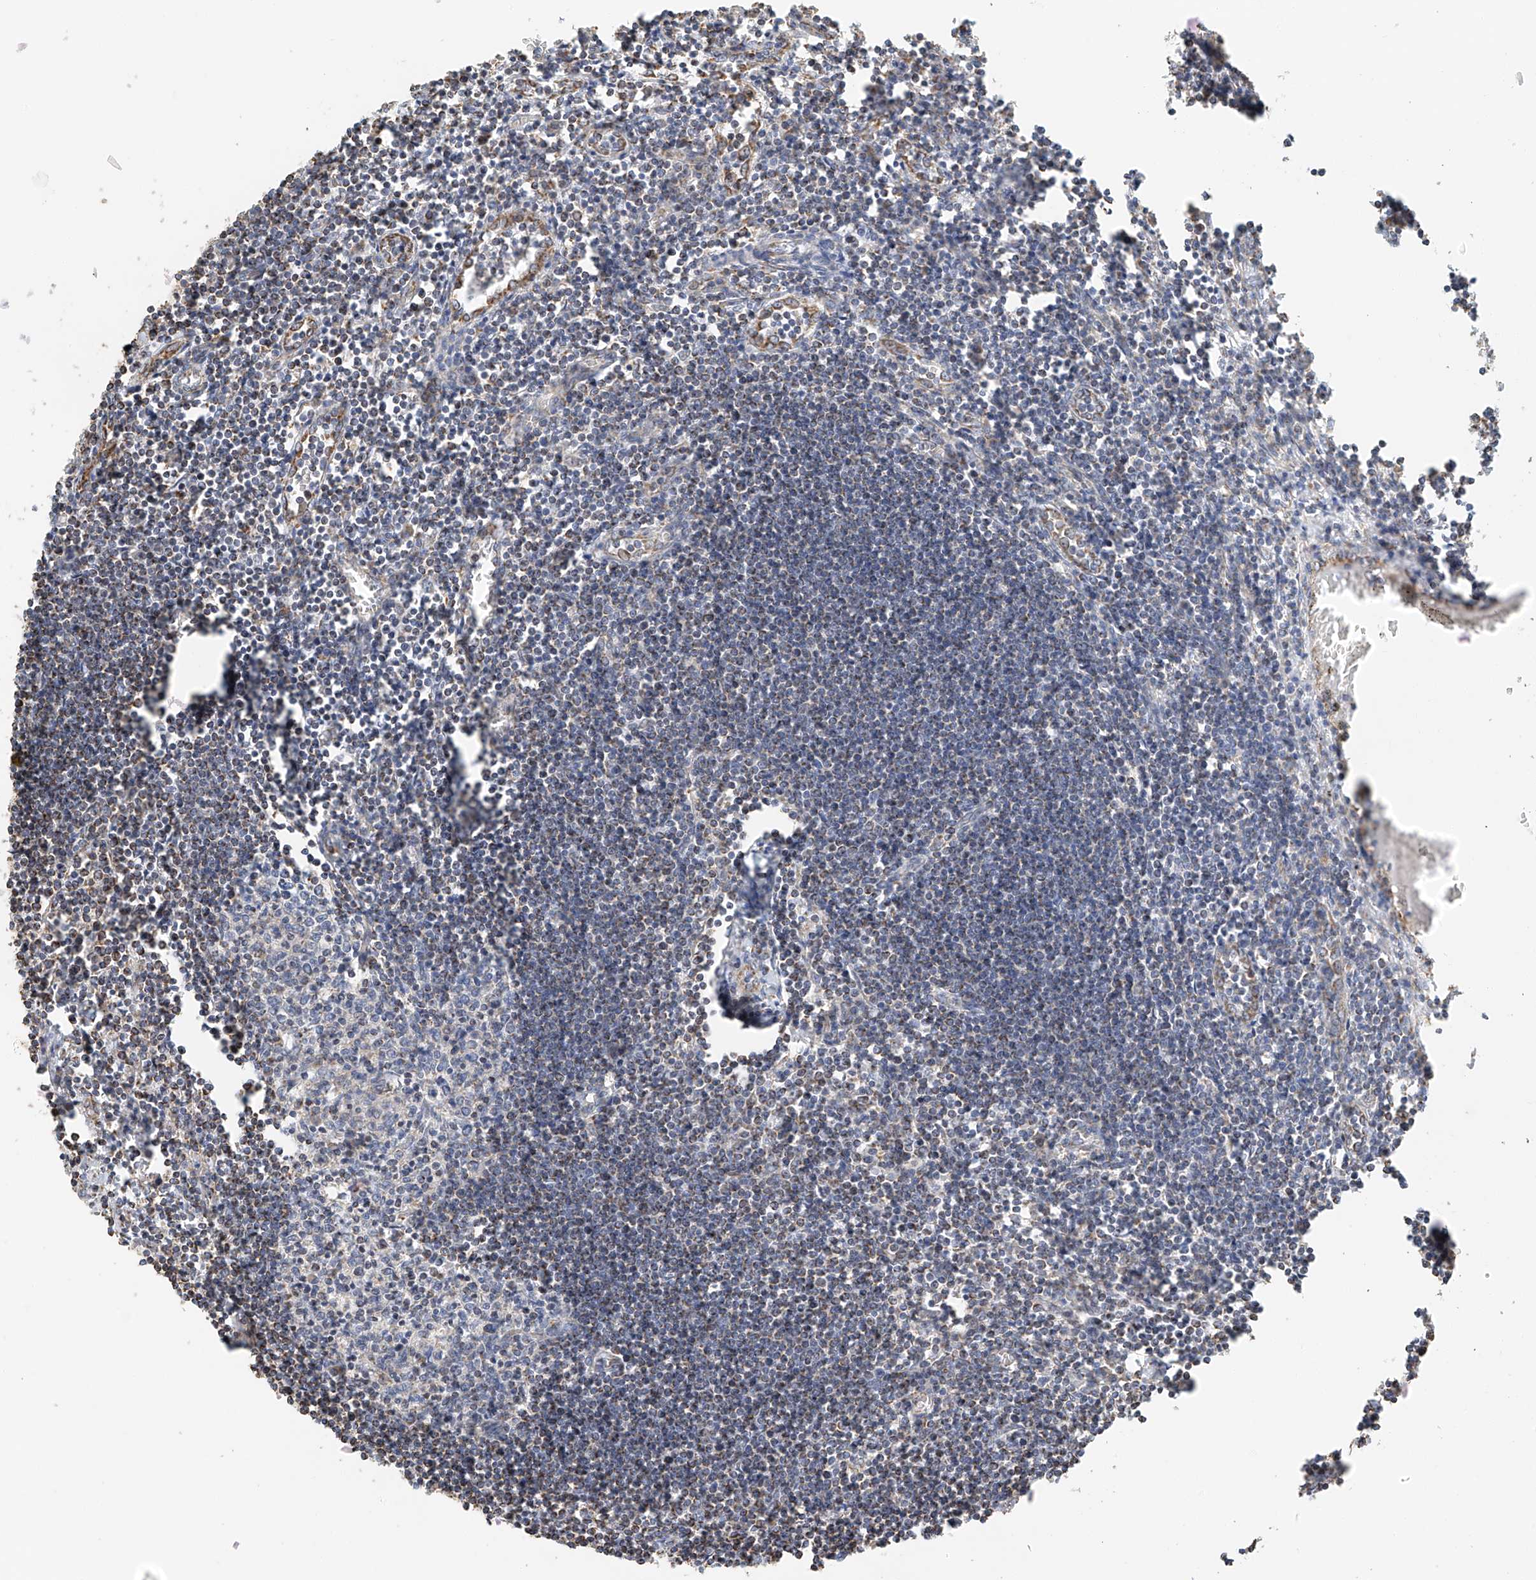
{"staining": {"intensity": "negative", "quantity": "none", "location": "none"}, "tissue": "lymph node", "cell_type": "Germinal center cells", "image_type": "normal", "snomed": [{"axis": "morphology", "description": "Normal tissue, NOS"}, {"axis": "morphology", "description": "Malignant melanoma, Metastatic site"}, {"axis": "topography", "description": "Lymph node"}], "caption": "Germinal center cells show no significant protein positivity in unremarkable lymph node.", "gene": "YIPF7", "patient": {"sex": "male", "age": 41}}